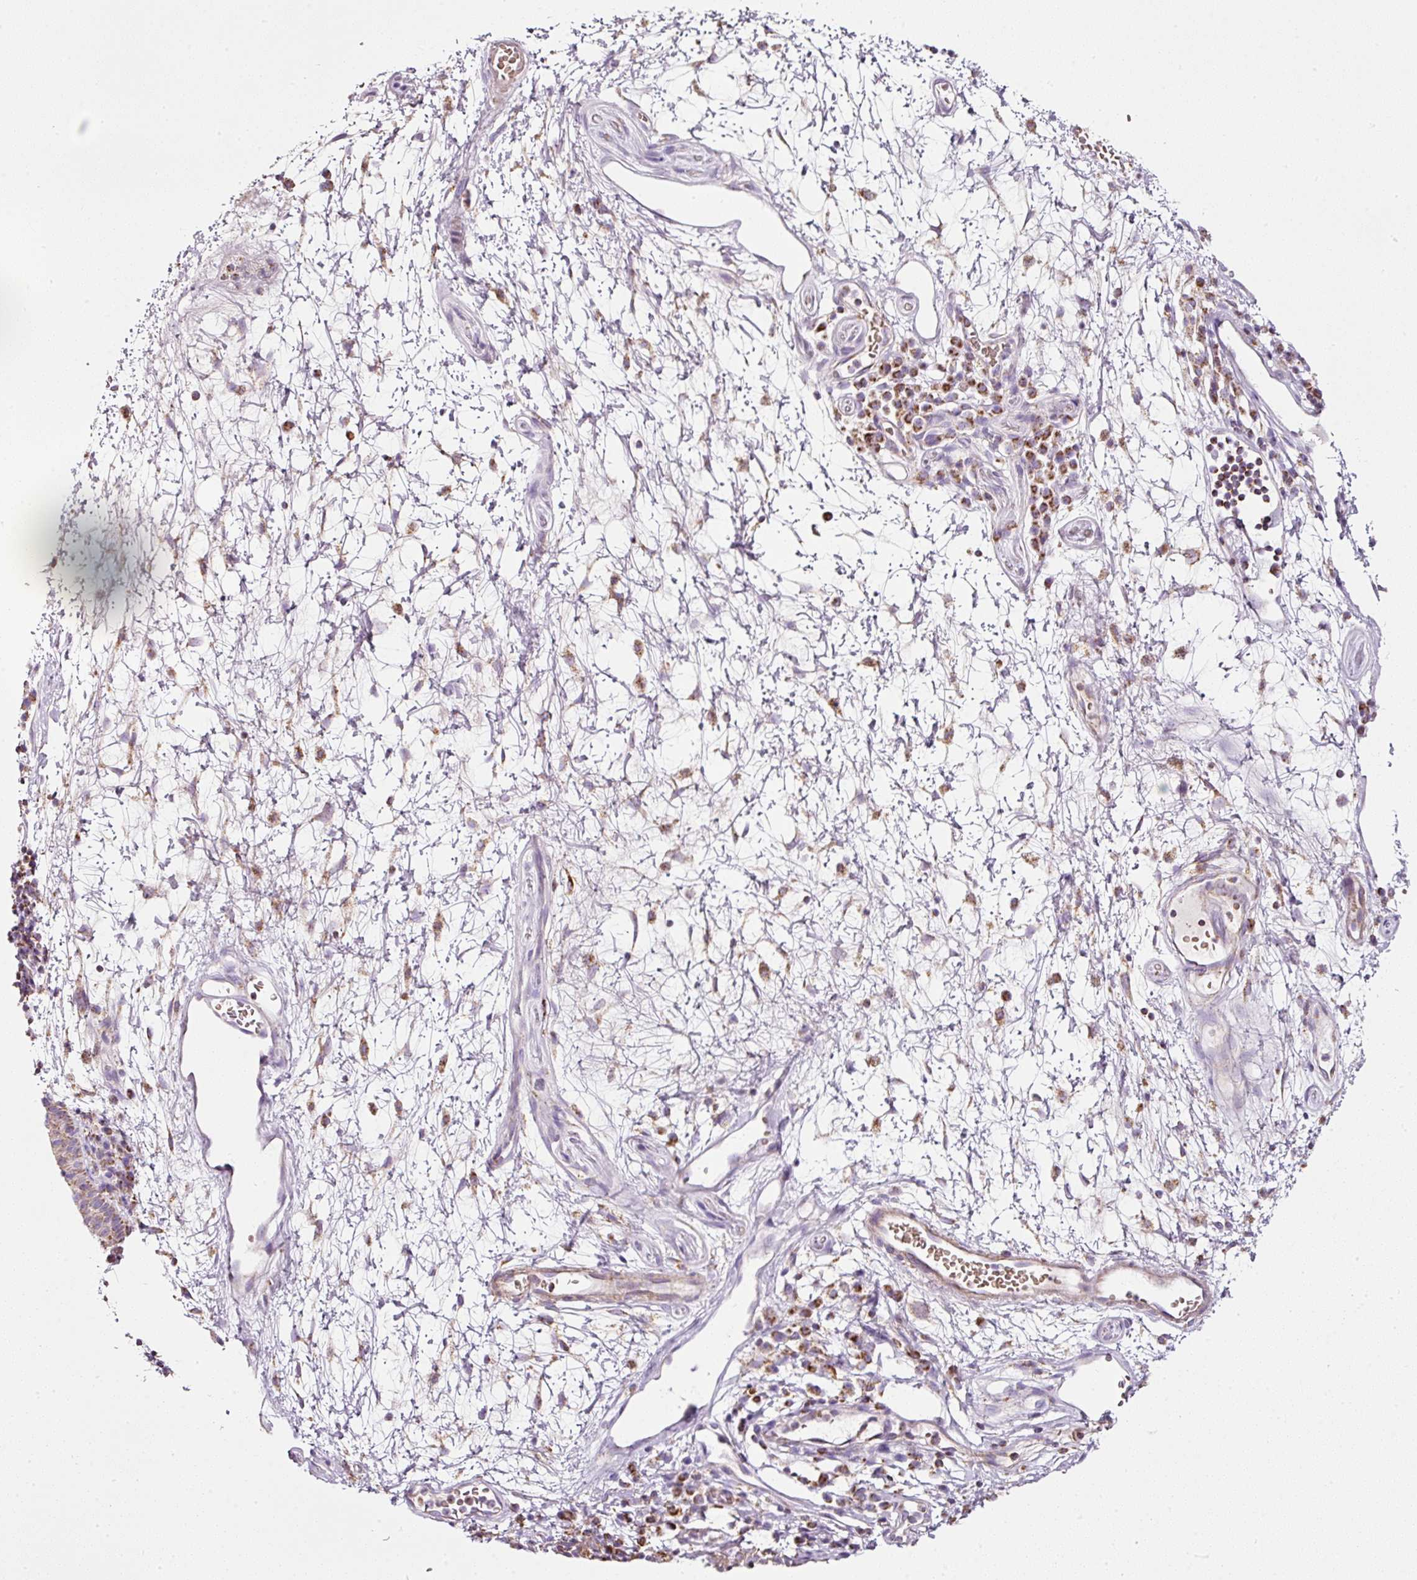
{"staining": {"intensity": "moderate", "quantity": ">75%", "location": "cytoplasmic/membranous"}, "tissue": "nasopharynx", "cell_type": "Respiratory epithelial cells", "image_type": "normal", "snomed": [{"axis": "morphology", "description": "Normal tissue, NOS"}, {"axis": "topography", "description": "Lymph node"}, {"axis": "topography", "description": "Cartilage tissue"}, {"axis": "topography", "description": "Nasopharynx"}], "caption": "This histopathology image reveals benign nasopharynx stained with immunohistochemistry to label a protein in brown. The cytoplasmic/membranous of respiratory epithelial cells show moderate positivity for the protein. Nuclei are counter-stained blue.", "gene": "SDHA", "patient": {"sex": "male", "age": 63}}